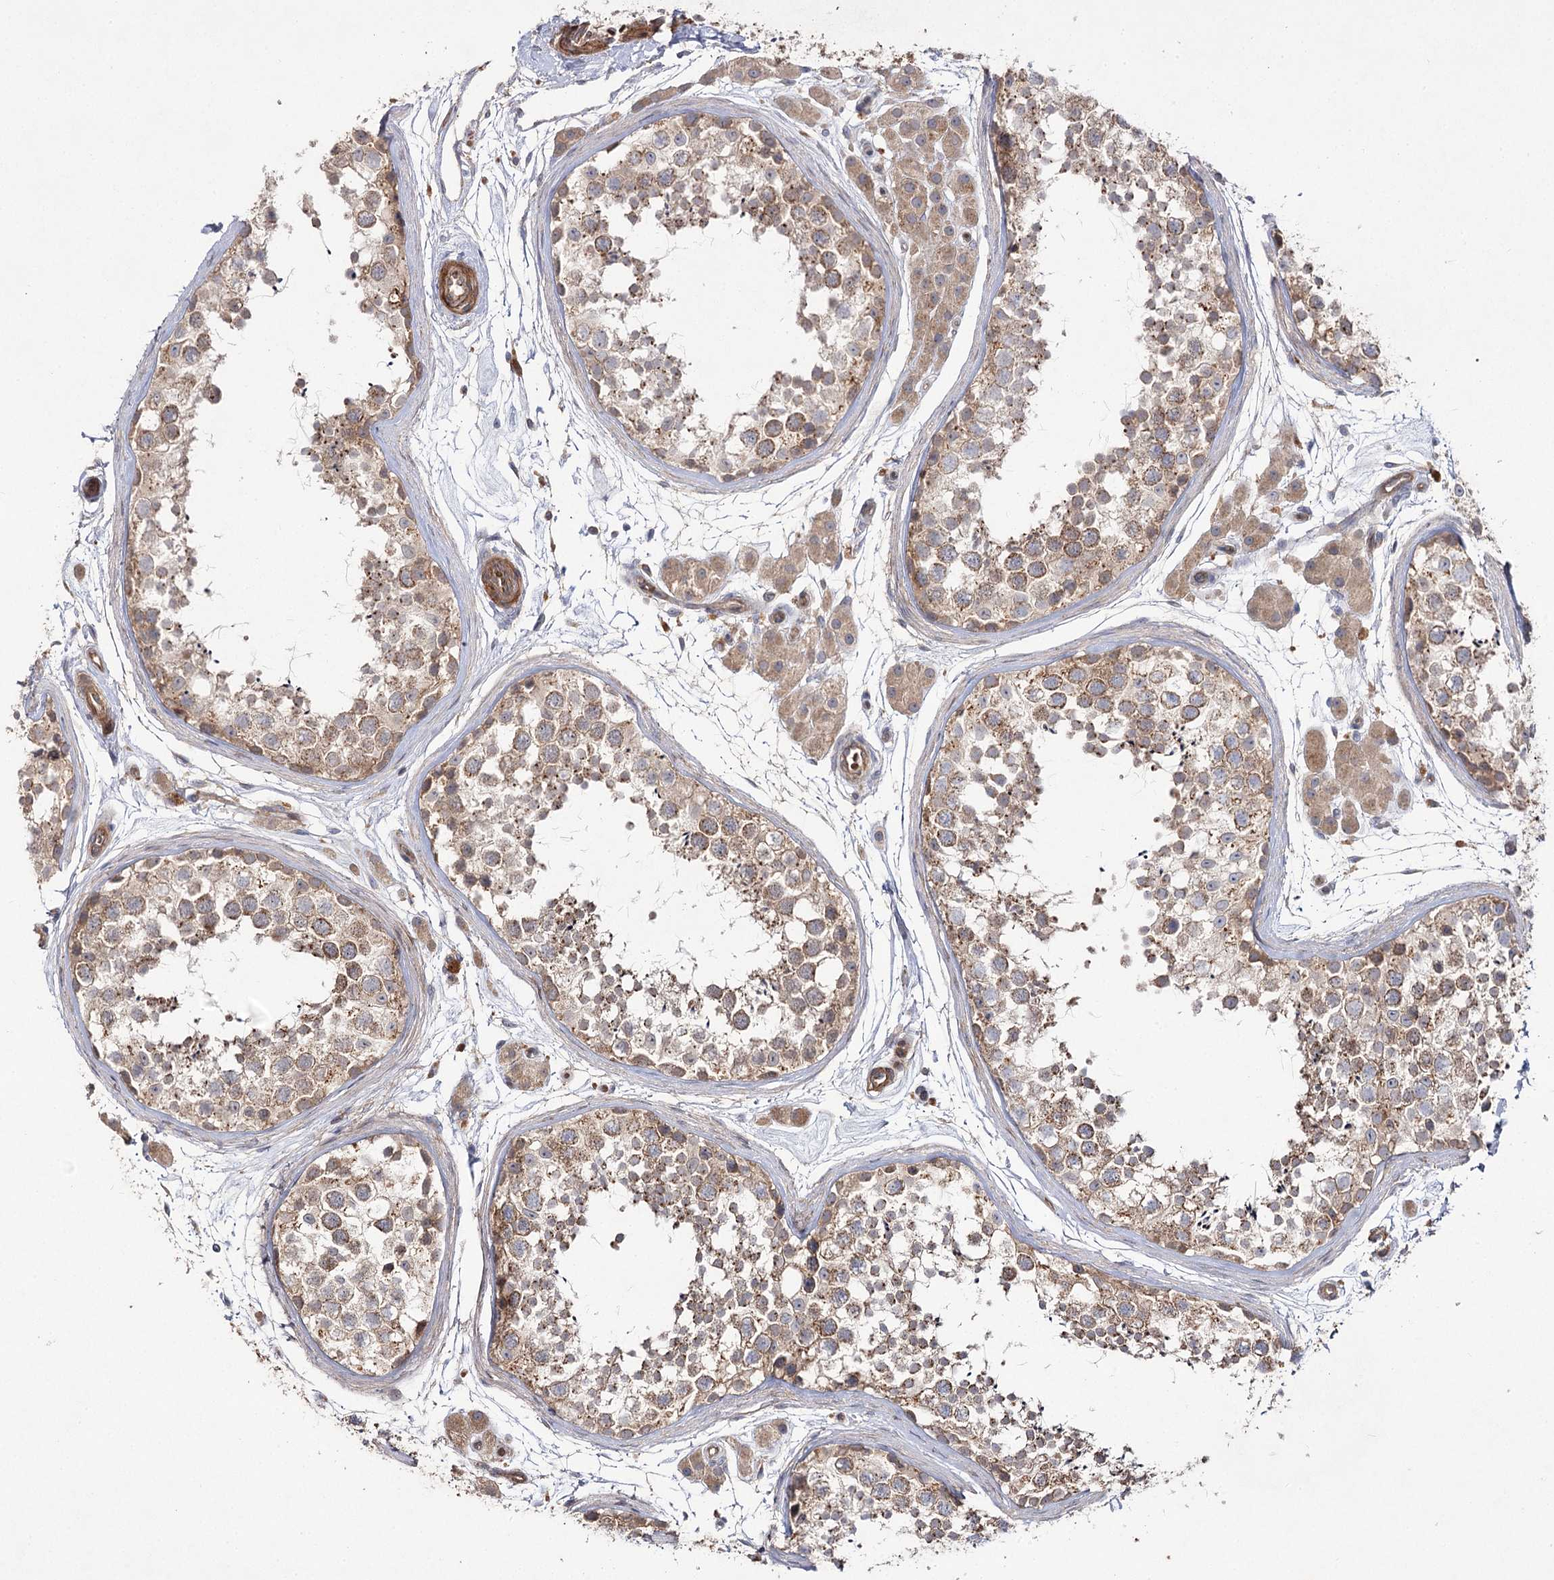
{"staining": {"intensity": "moderate", "quantity": ">75%", "location": "cytoplasmic/membranous"}, "tissue": "testis", "cell_type": "Cells in seminiferous ducts", "image_type": "normal", "snomed": [{"axis": "morphology", "description": "Normal tissue, NOS"}, {"axis": "topography", "description": "Testis"}], "caption": "Protein expression analysis of benign human testis reveals moderate cytoplasmic/membranous expression in about >75% of cells in seminiferous ducts.", "gene": "KIAA0825", "patient": {"sex": "male", "age": 56}}